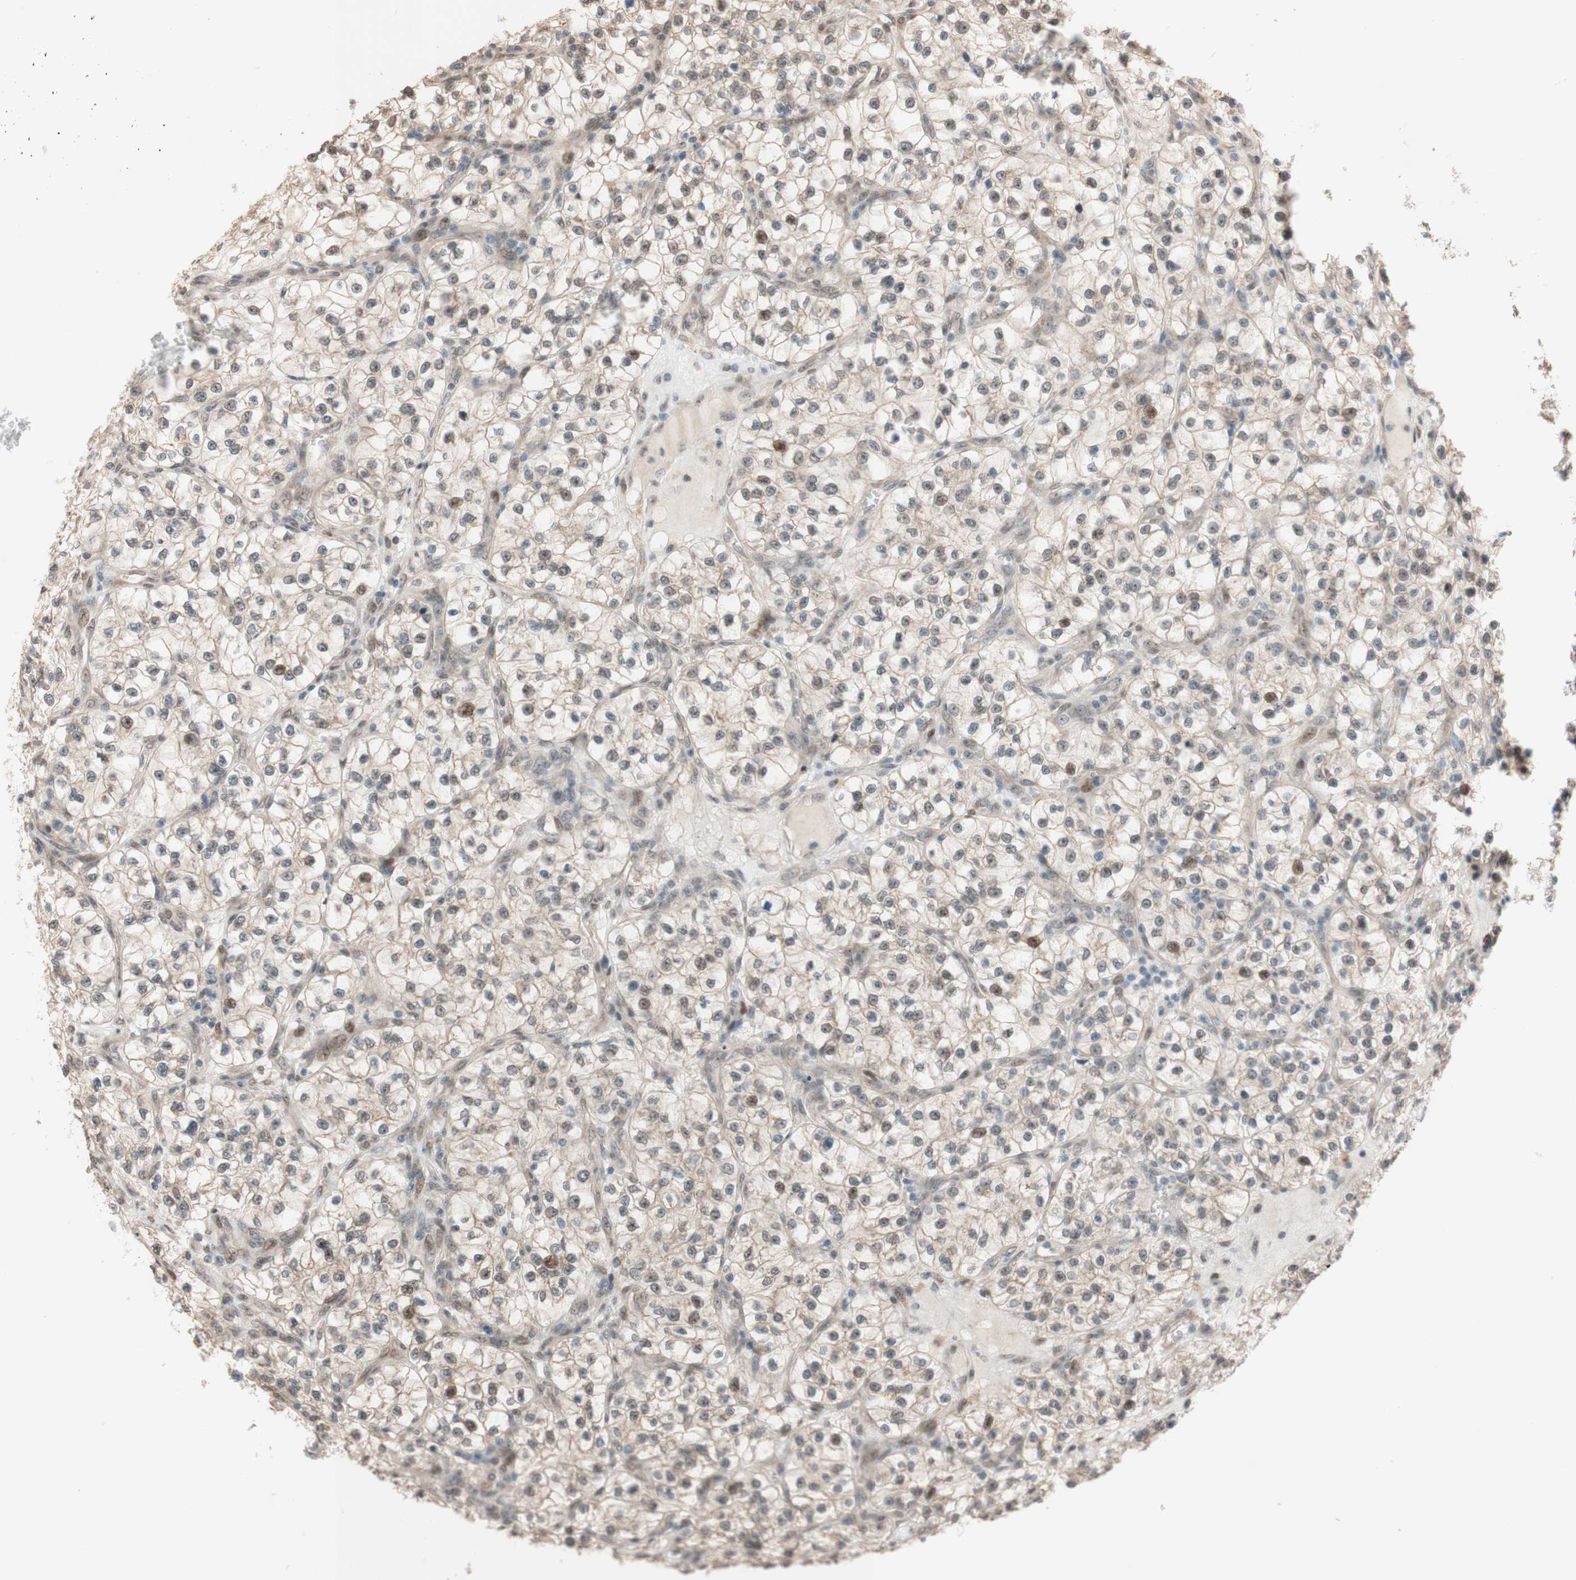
{"staining": {"intensity": "weak", "quantity": "<25%", "location": "nuclear"}, "tissue": "renal cancer", "cell_type": "Tumor cells", "image_type": "cancer", "snomed": [{"axis": "morphology", "description": "Adenocarcinoma, NOS"}, {"axis": "topography", "description": "Kidney"}], "caption": "DAB (3,3'-diaminobenzidine) immunohistochemical staining of renal adenocarcinoma reveals no significant positivity in tumor cells.", "gene": "CCNC", "patient": {"sex": "female", "age": 57}}